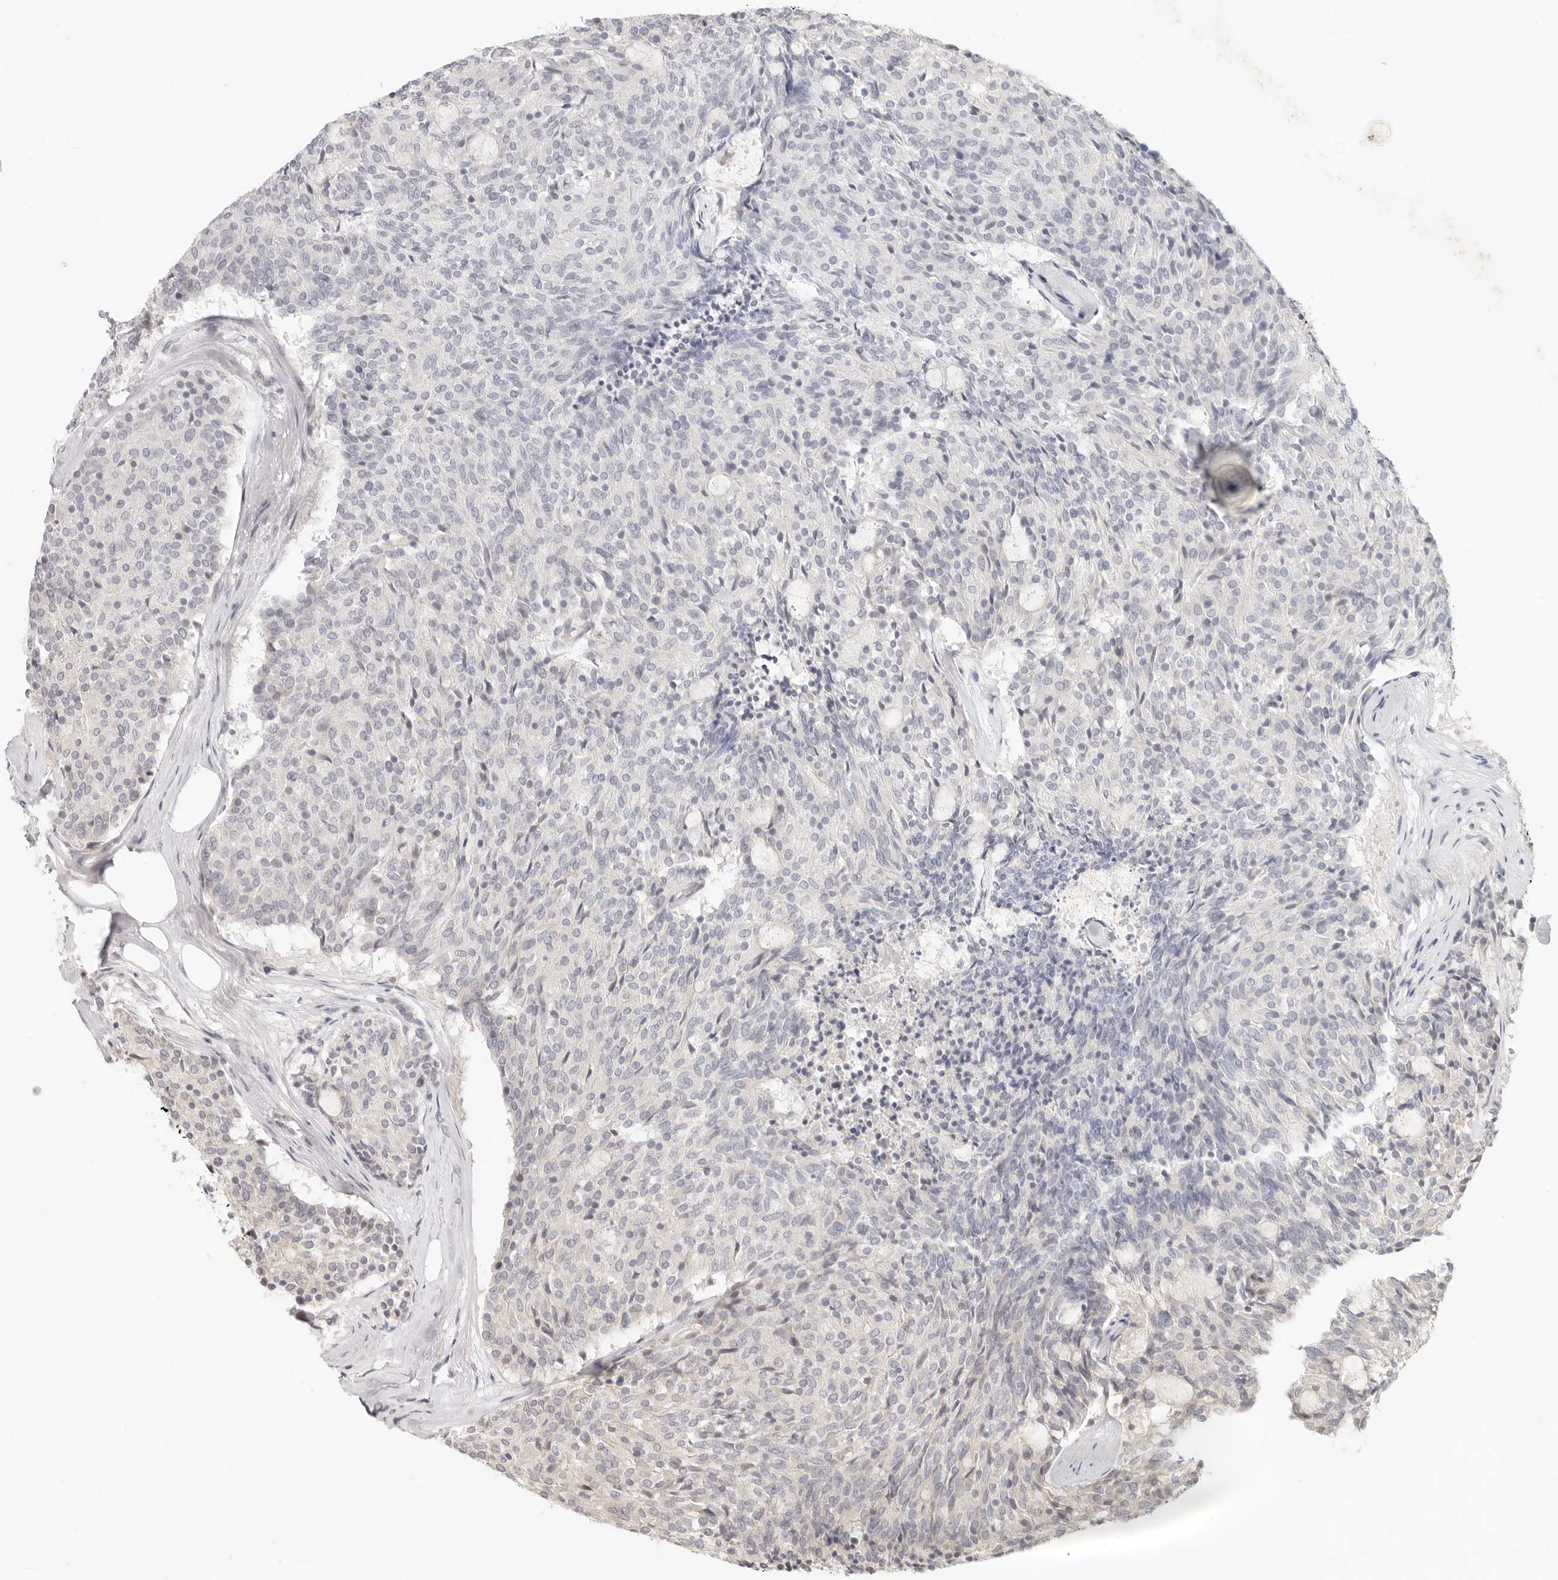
{"staining": {"intensity": "negative", "quantity": "none", "location": "none"}, "tissue": "carcinoid", "cell_type": "Tumor cells", "image_type": "cancer", "snomed": [{"axis": "morphology", "description": "Carcinoid, malignant, NOS"}, {"axis": "topography", "description": "Pancreas"}], "caption": "Histopathology image shows no significant protein staining in tumor cells of malignant carcinoid.", "gene": "UBXN11", "patient": {"sex": "female", "age": 54}}